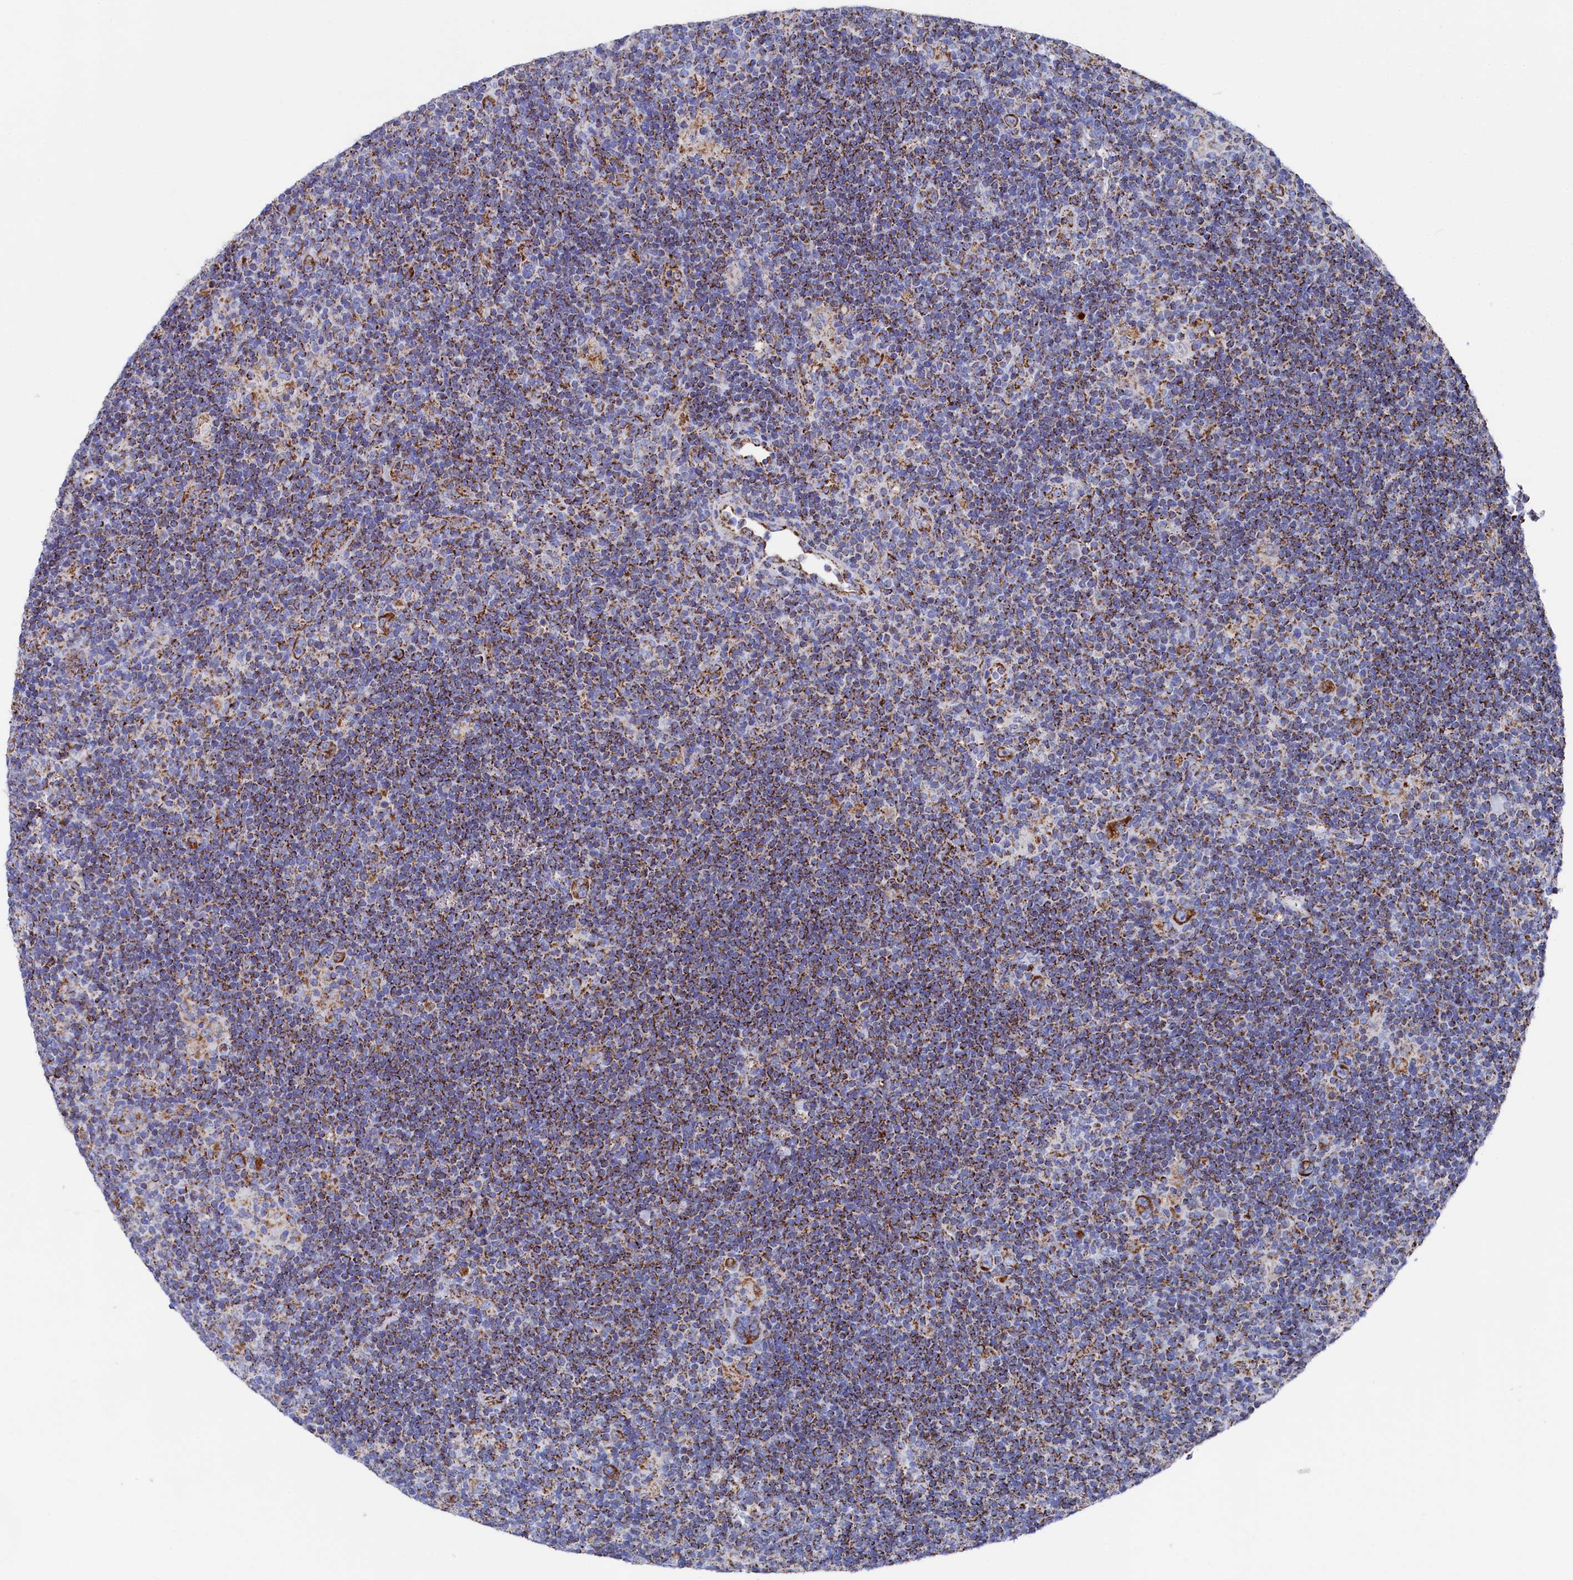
{"staining": {"intensity": "moderate", "quantity": ">75%", "location": "cytoplasmic/membranous"}, "tissue": "lymphoma", "cell_type": "Tumor cells", "image_type": "cancer", "snomed": [{"axis": "morphology", "description": "Hodgkin's disease, NOS"}, {"axis": "topography", "description": "Lymph node"}], "caption": "Protein analysis of lymphoma tissue demonstrates moderate cytoplasmic/membranous expression in about >75% of tumor cells.", "gene": "MMAB", "patient": {"sex": "female", "age": 57}}